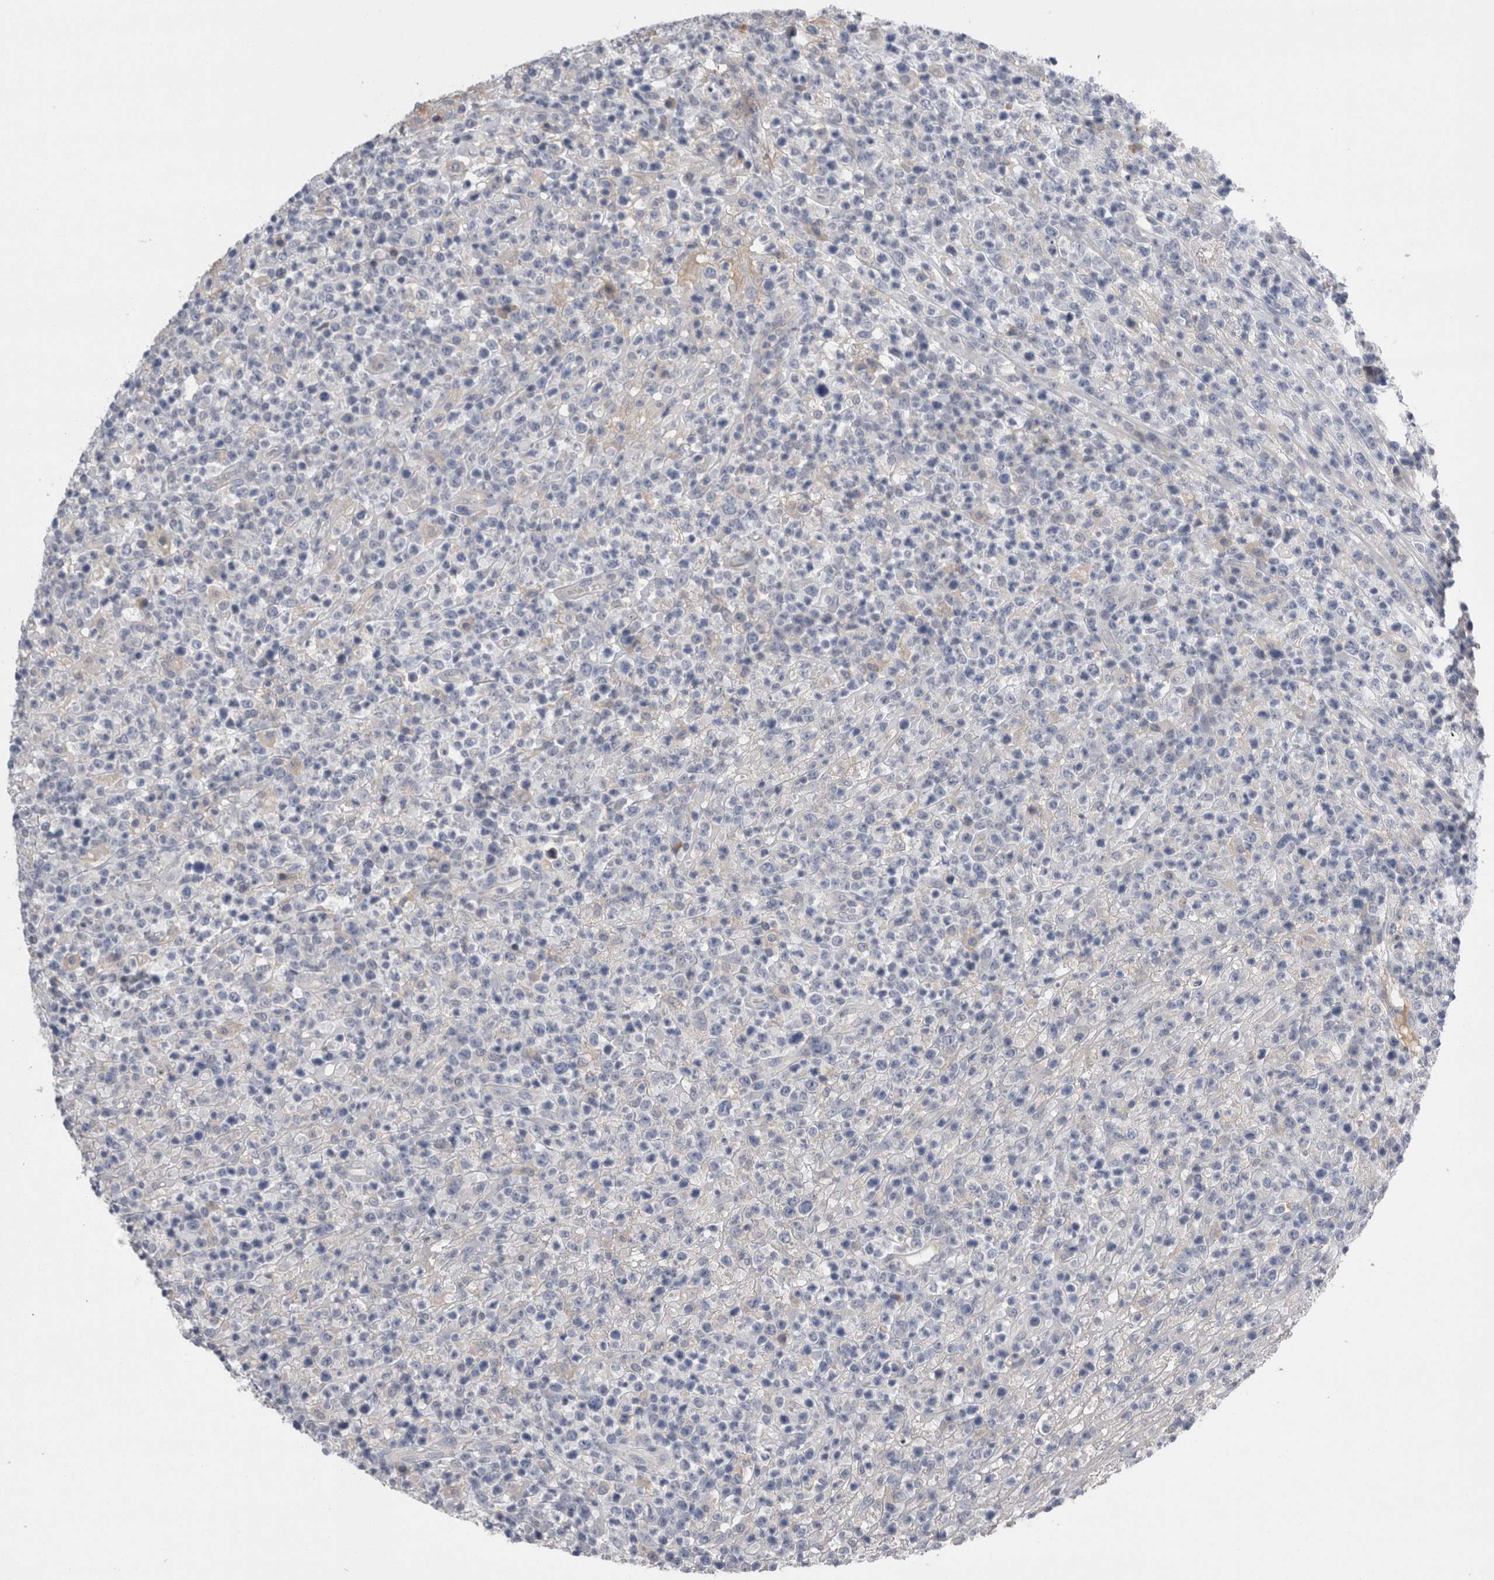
{"staining": {"intensity": "negative", "quantity": "none", "location": "none"}, "tissue": "lymphoma", "cell_type": "Tumor cells", "image_type": "cancer", "snomed": [{"axis": "morphology", "description": "Malignant lymphoma, non-Hodgkin's type, High grade"}, {"axis": "topography", "description": "Colon"}], "caption": "This histopathology image is of high-grade malignant lymphoma, non-Hodgkin's type stained with IHC to label a protein in brown with the nuclei are counter-stained blue. There is no expression in tumor cells. (DAB immunohistochemistry with hematoxylin counter stain).", "gene": "REG1A", "patient": {"sex": "female", "age": 53}}